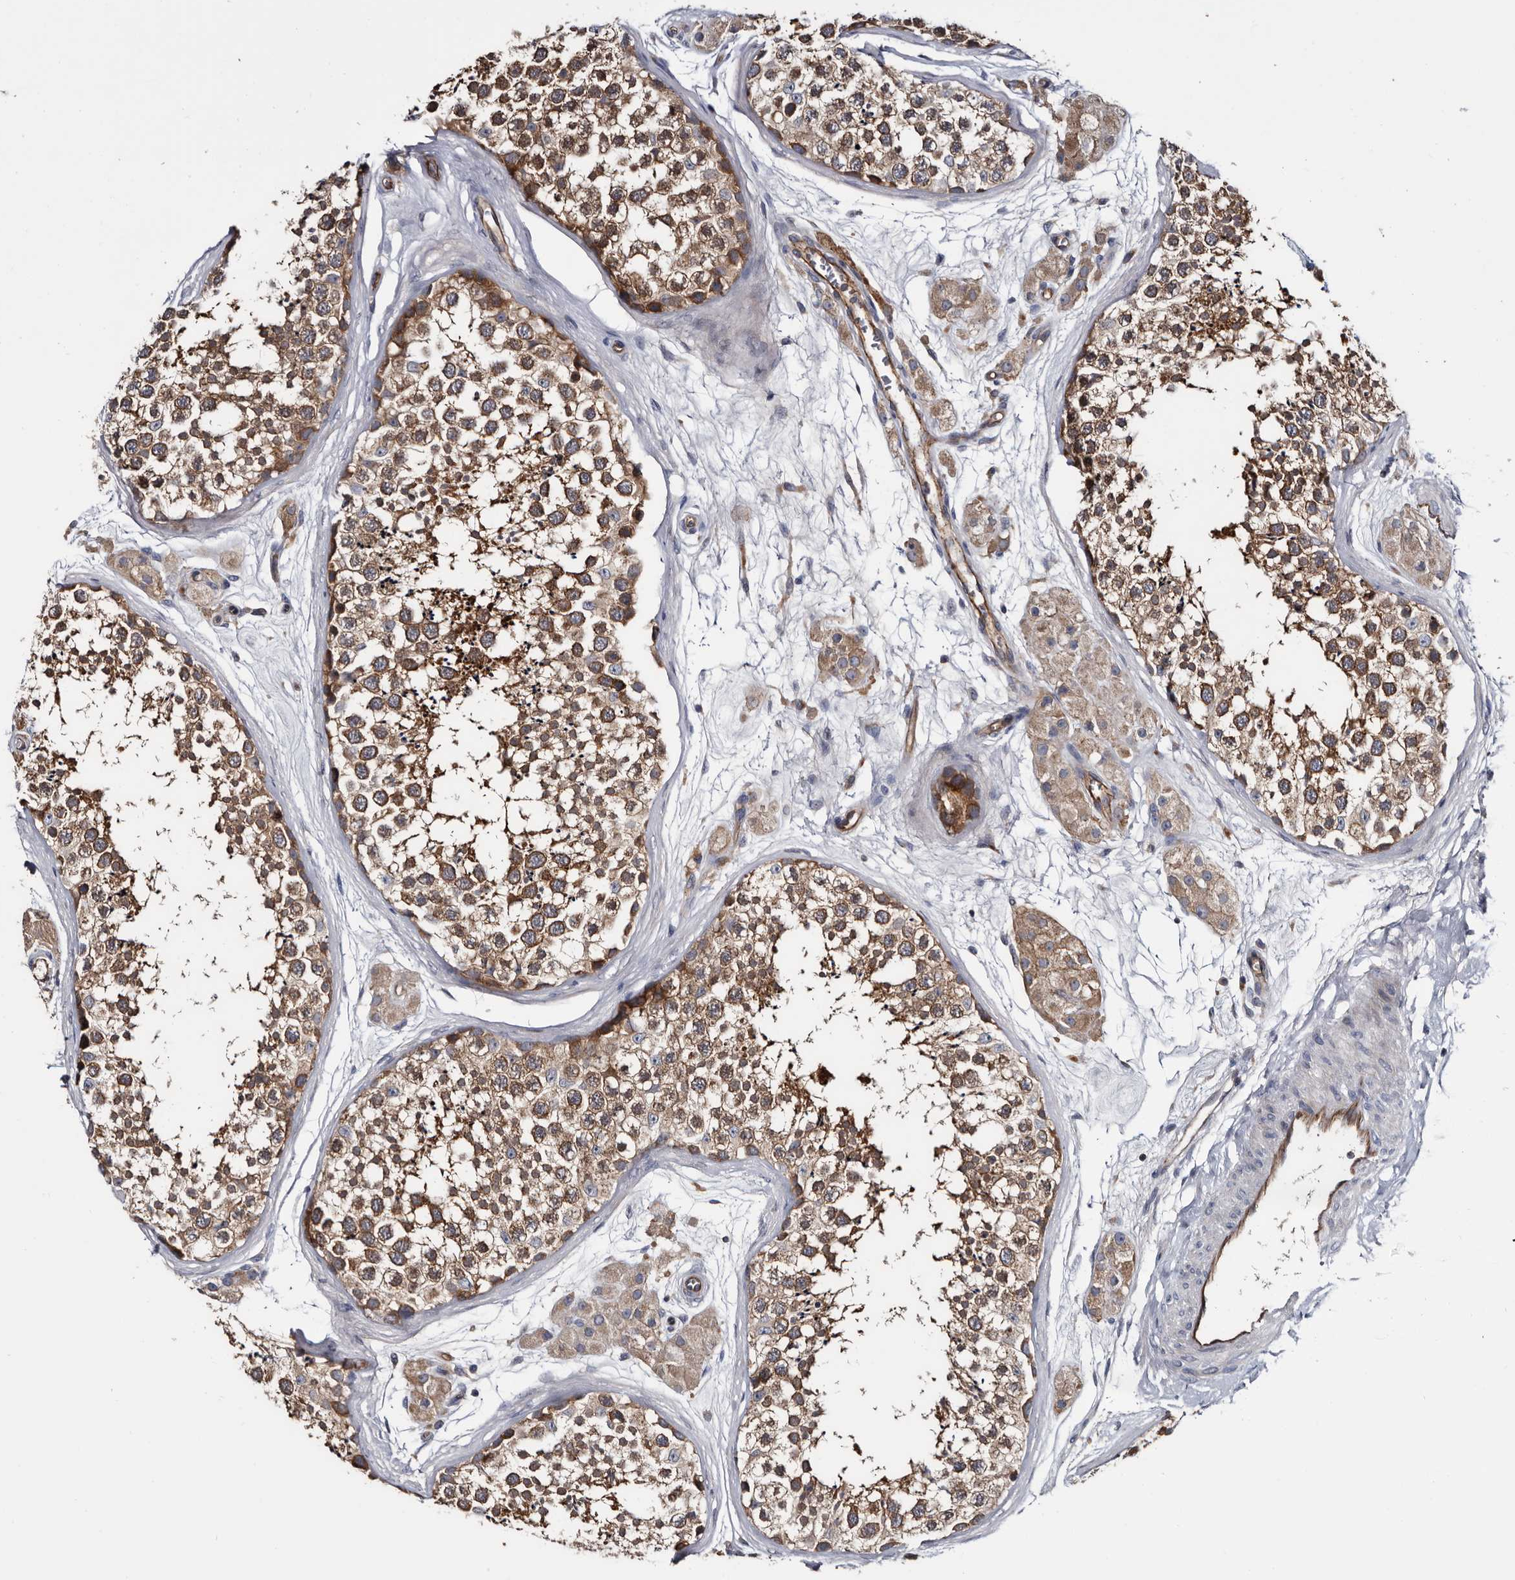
{"staining": {"intensity": "moderate", "quantity": ">75%", "location": "cytoplasmic/membranous"}, "tissue": "testis", "cell_type": "Cells in seminiferous ducts", "image_type": "normal", "snomed": [{"axis": "morphology", "description": "Normal tissue, NOS"}, {"axis": "topography", "description": "Testis"}], "caption": "Immunohistochemical staining of normal testis displays medium levels of moderate cytoplasmic/membranous positivity in approximately >75% of cells in seminiferous ducts.", "gene": "TSPAN17", "patient": {"sex": "male", "age": 56}}